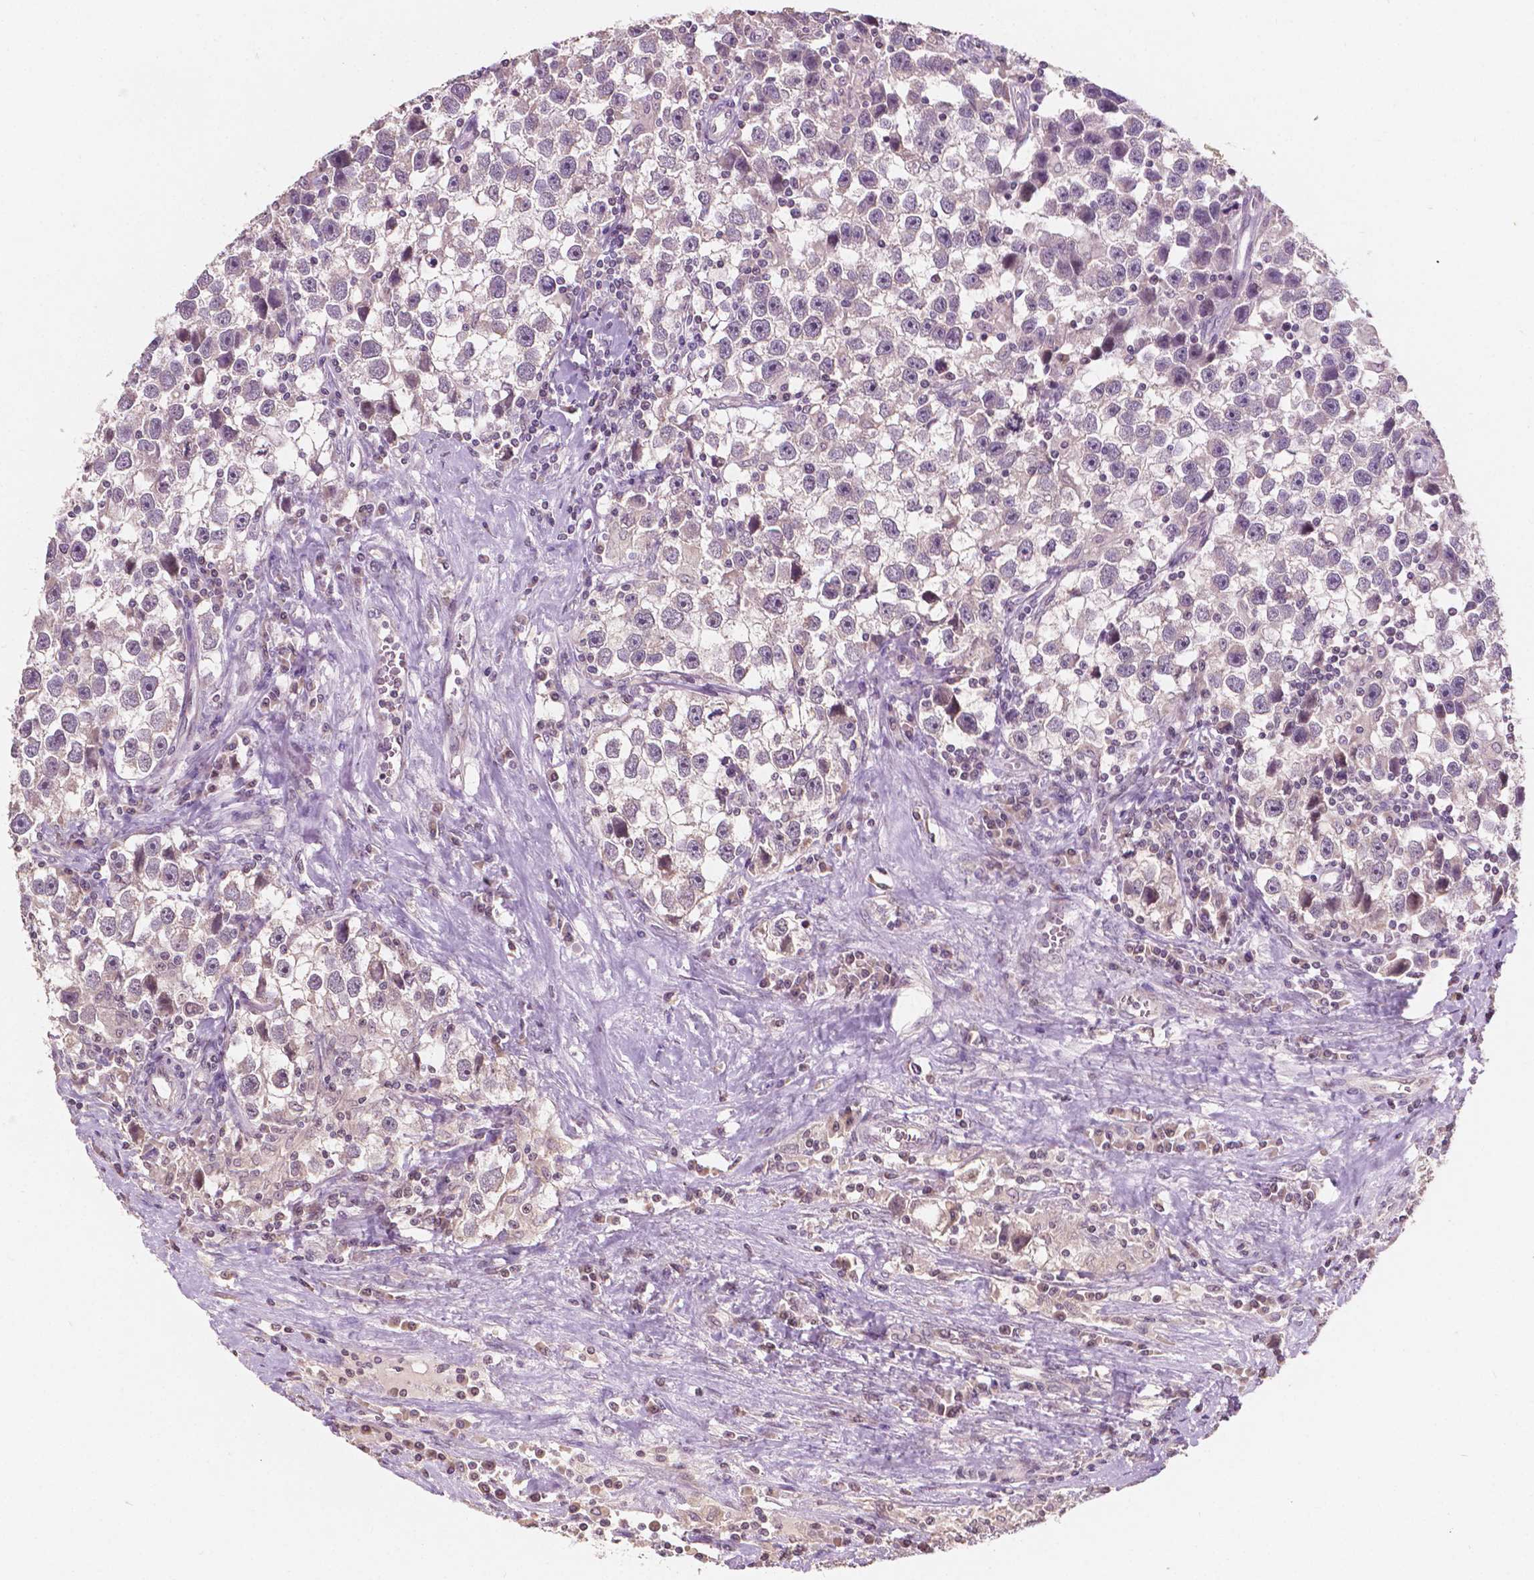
{"staining": {"intensity": "negative", "quantity": "none", "location": "none"}, "tissue": "testis cancer", "cell_type": "Tumor cells", "image_type": "cancer", "snomed": [{"axis": "morphology", "description": "Seminoma, NOS"}, {"axis": "topography", "description": "Testis"}], "caption": "High magnification brightfield microscopy of seminoma (testis) stained with DAB (3,3'-diaminobenzidine) (brown) and counterstained with hematoxylin (blue): tumor cells show no significant expression.", "gene": "NOS1AP", "patient": {"sex": "male", "age": 43}}